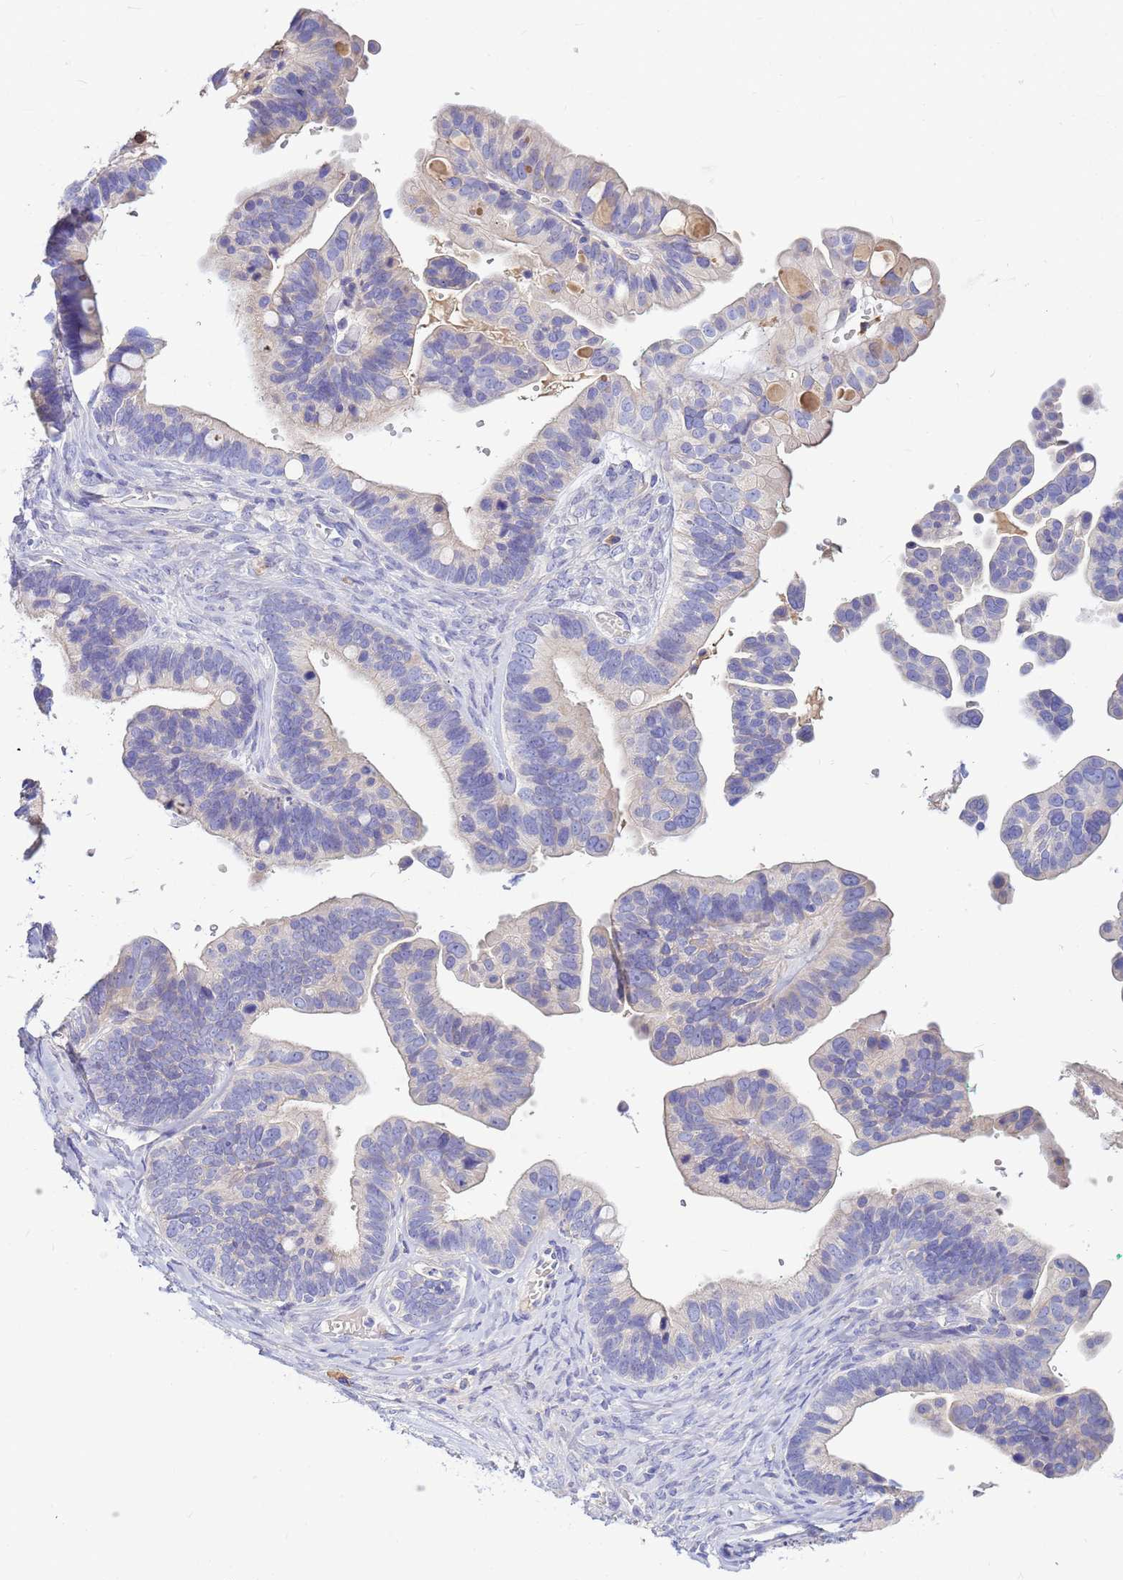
{"staining": {"intensity": "negative", "quantity": "none", "location": "none"}, "tissue": "ovarian cancer", "cell_type": "Tumor cells", "image_type": "cancer", "snomed": [{"axis": "morphology", "description": "Cystadenocarcinoma, serous, NOS"}, {"axis": "topography", "description": "Ovary"}], "caption": "Photomicrograph shows no significant protein expression in tumor cells of serous cystadenocarcinoma (ovarian).", "gene": "DPRX", "patient": {"sex": "female", "age": 56}}